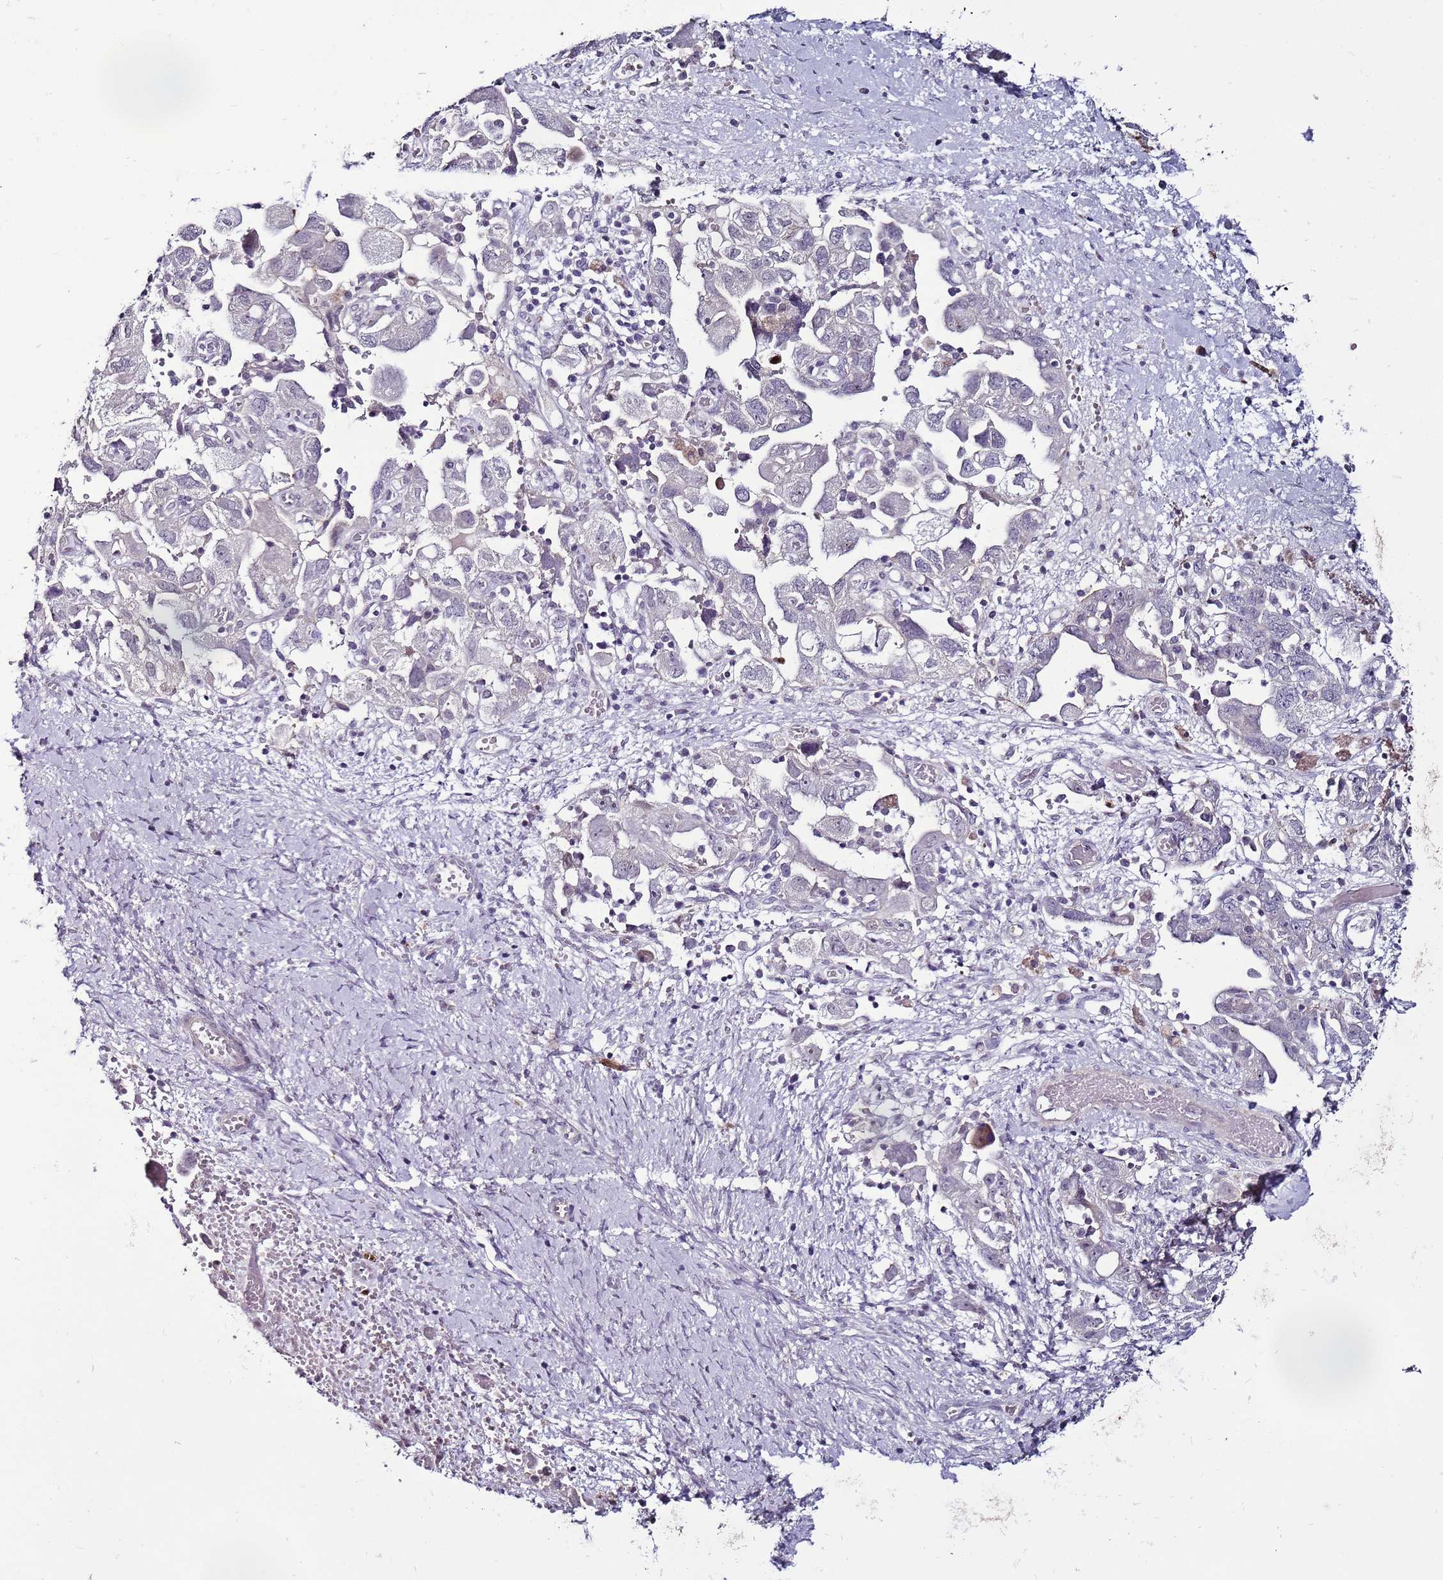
{"staining": {"intensity": "negative", "quantity": "none", "location": "none"}, "tissue": "ovarian cancer", "cell_type": "Tumor cells", "image_type": "cancer", "snomed": [{"axis": "morphology", "description": "Carcinoma, NOS"}, {"axis": "morphology", "description": "Cystadenocarcinoma, serous, NOS"}, {"axis": "topography", "description": "Ovary"}], "caption": "DAB (3,3'-diaminobenzidine) immunohistochemical staining of serous cystadenocarcinoma (ovarian) shows no significant expression in tumor cells.", "gene": "PSMA7", "patient": {"sex": "female", "age": 69}}